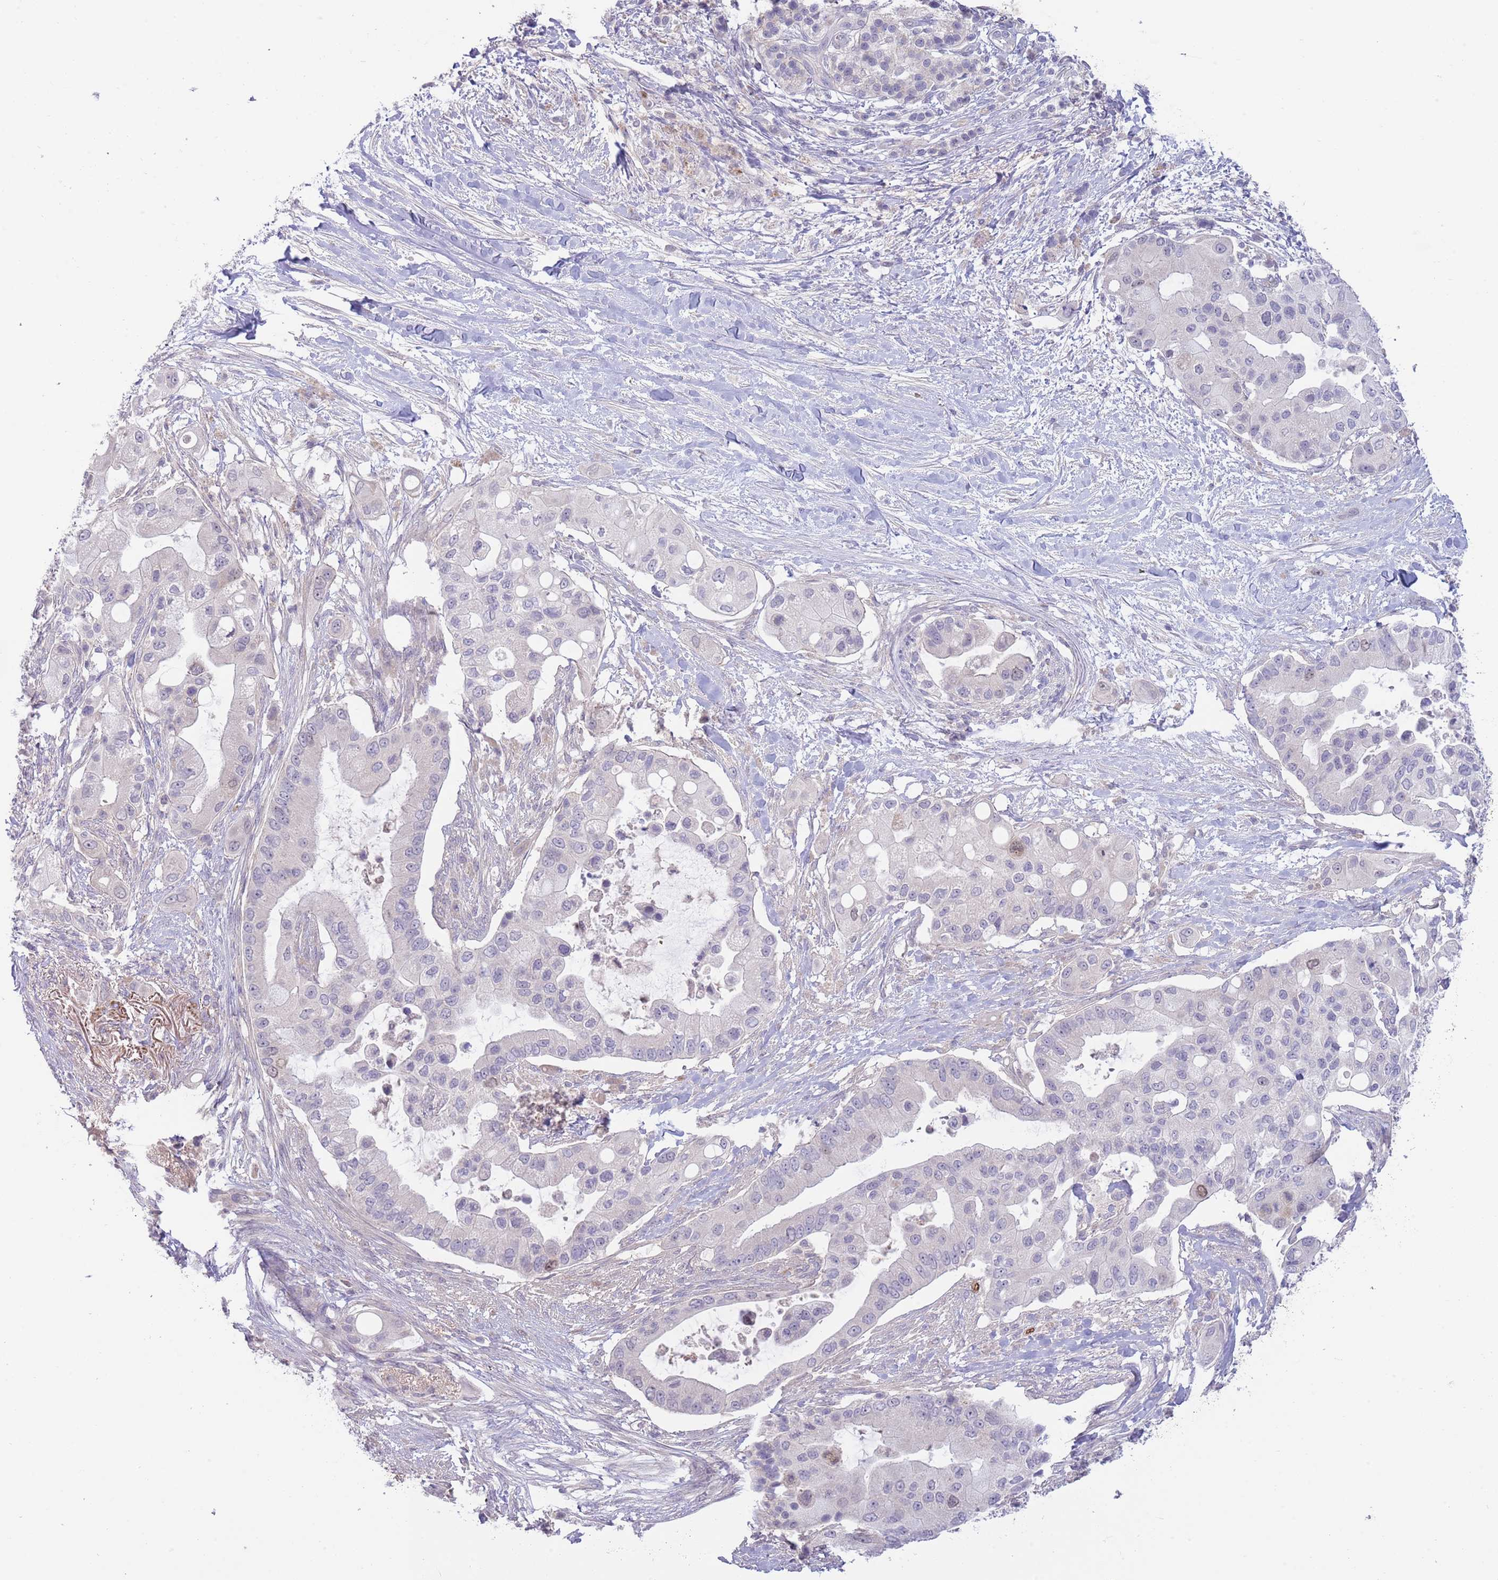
{"staining": {"intensity": "negative", "quantity": "none", "location": "none"}, "tissue": "pancreatic cancer", "cell_type": "Tumor cells", "image_type": "cancer", "snomed": [{"axis": "morphology", "description": "Adenocarcinoma, NOS"}, {"axis": "topography", "description": "Pancreas"}], "caption": "Immunohistochemistry photomicrograph of neoplastic tissue: pancreatic cancer stained with DAB reveals no significant protein positivity in tumor cells.", "gene": "PIMREG", "patient": {"sex": "male", "age": 57}}